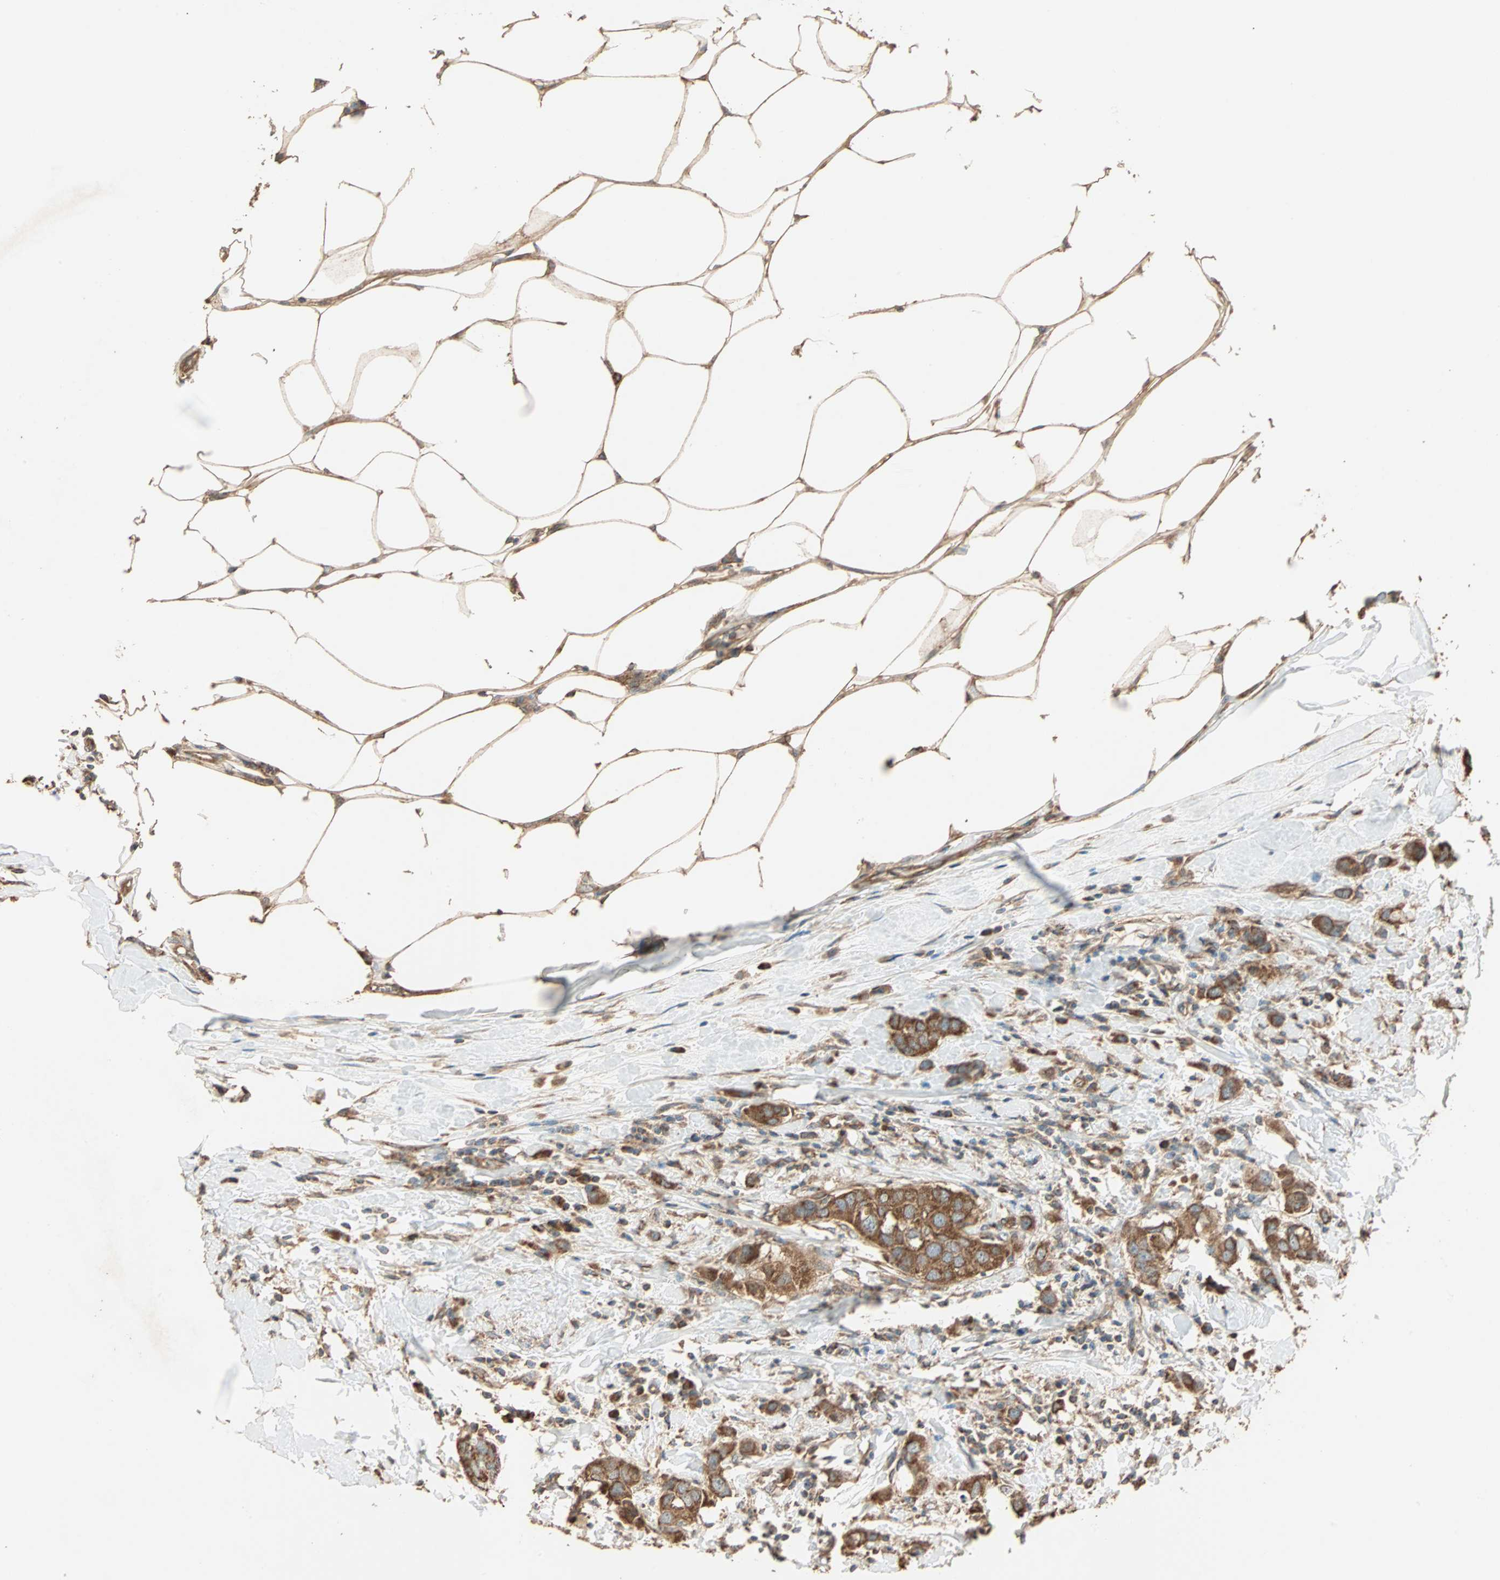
{"staining": {"intensity": "strong", "quantity": ">75%", "location": "cytoplasmic/membranous"}, "tissue": "breast cancer", "cell_type": "Tumor cells", "image_type": "cancer", "snomed": [{"axis": "morphology", "description": "Duct carcinoma"}, {"axis": "topography", "description": "Breast"}], "caption": "A brown stain labels strong cytoplasmic/membranous expression of a protein in human invasive ductal carcinoma (breast) tumor cells. (Brightfield microscopy of DAB IHC at high magnification).", "gene": "EIF4G2", "patient": {"sex": "female", "age": 50}}